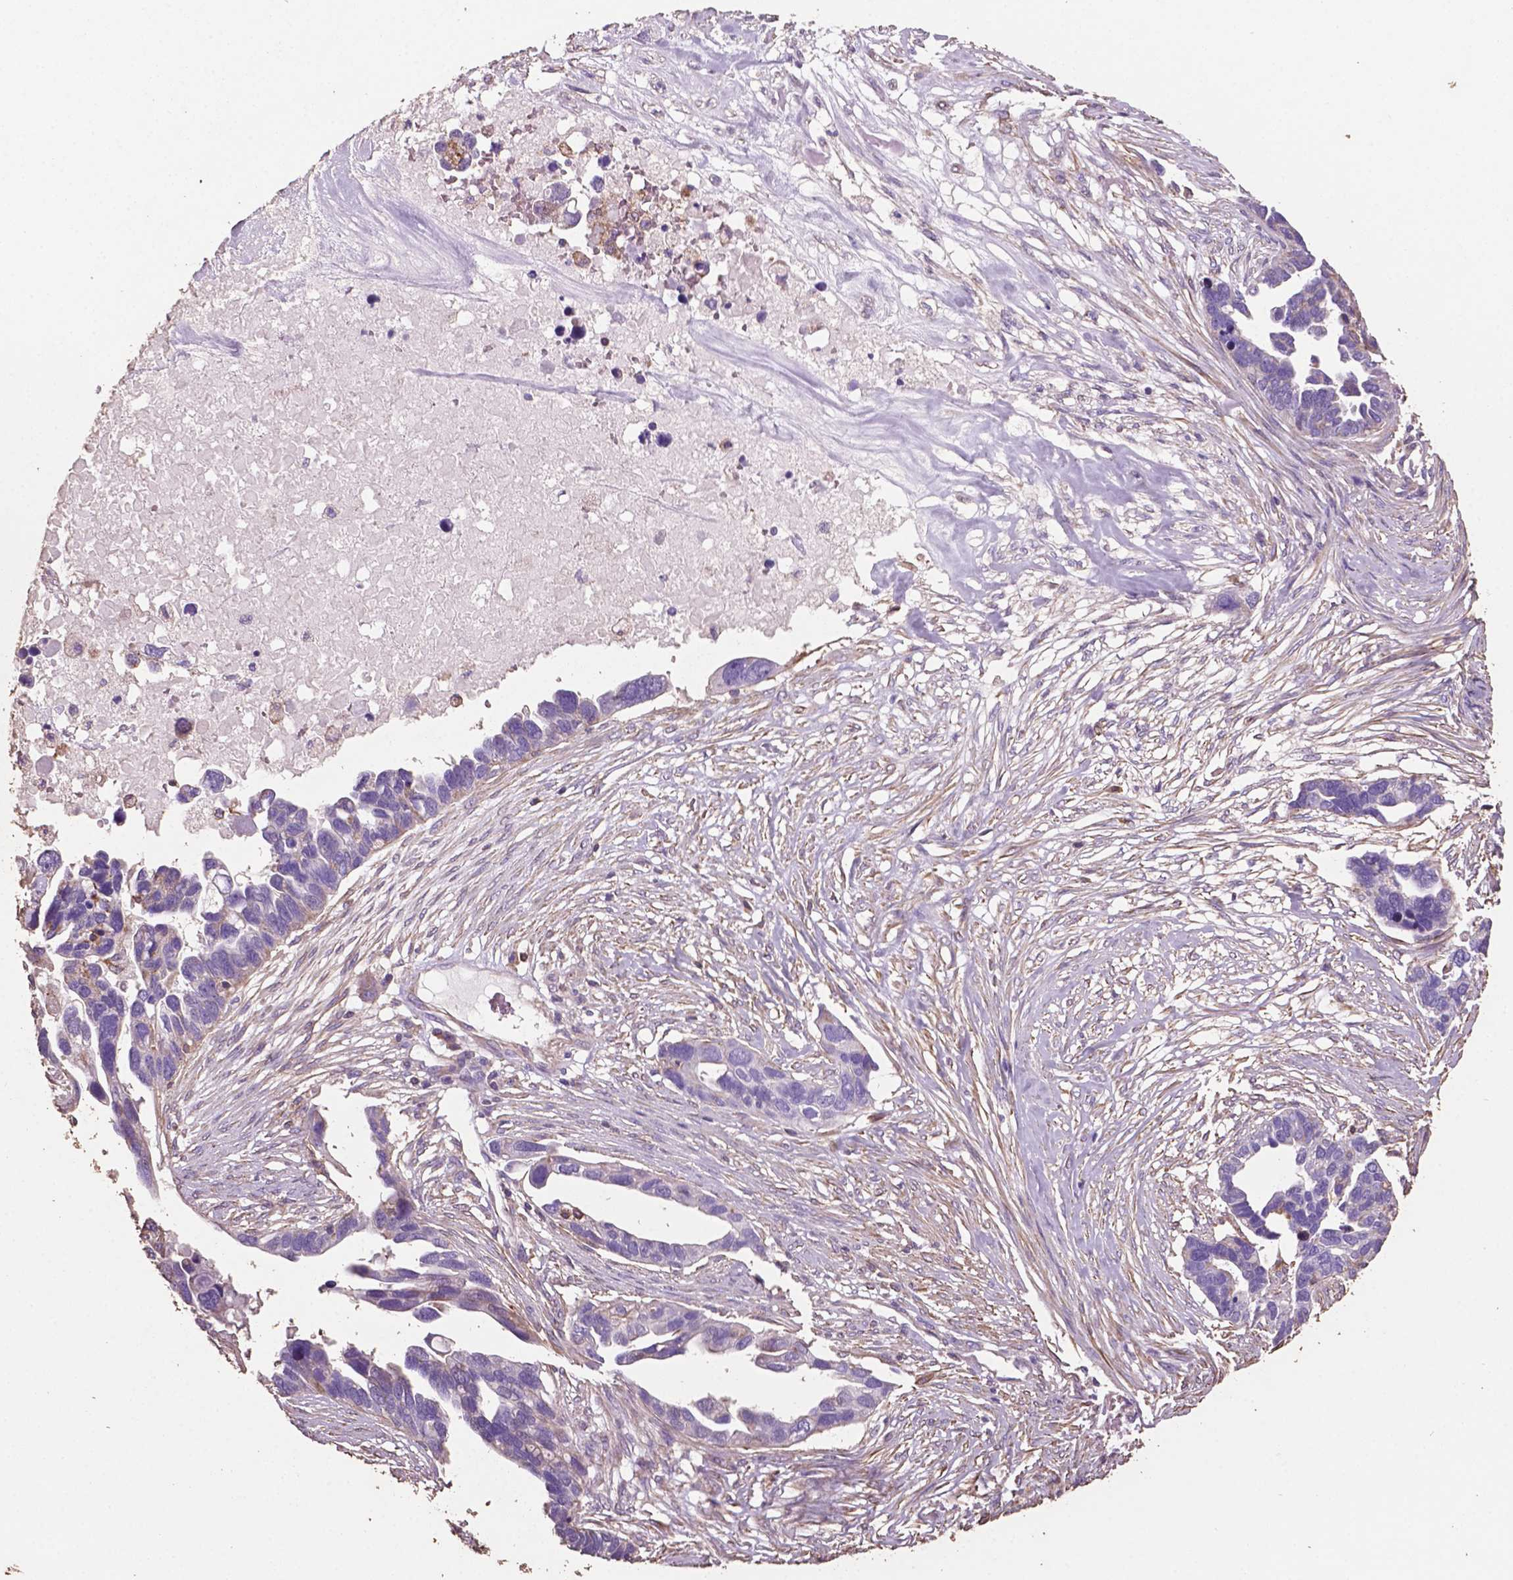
{"staining": {"intensity": "negative", "quantity": "none", "location": "none"}, "tissue": "ovarian cancer", "cell_type": "Tumor cells", "image_type": "cancer", "snomed": [{"axis": "morphology", "description": "Cystadenocarcinoma, serous, NOS"}, {"axis": "topography", "description": "Ovary"}], "caption": "IHC of human ovarian cancer demonstrates no expression in tumor cells.", "gene": "COMMD4", "patient": {"sex": "female", "age": 54}}